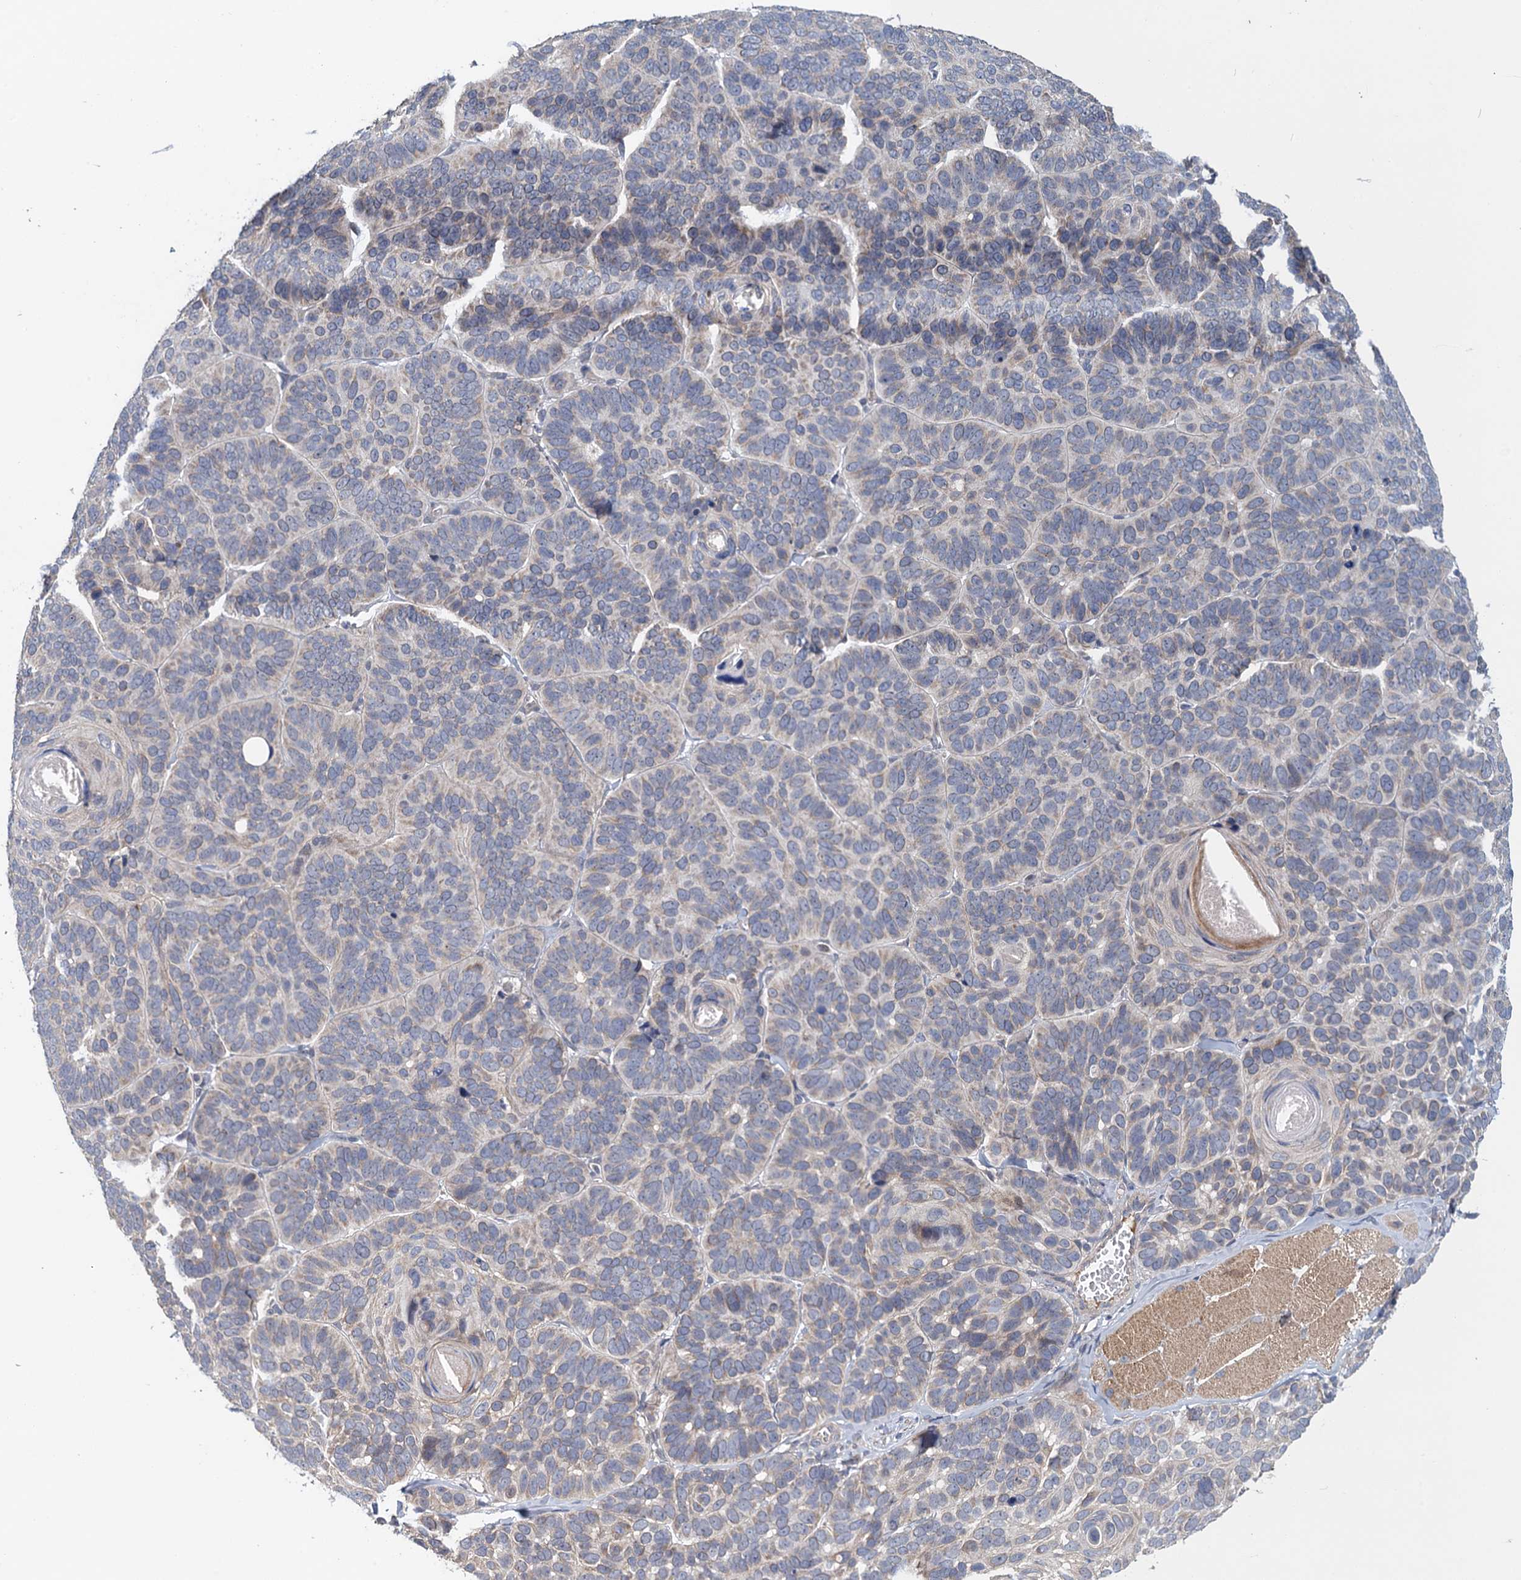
{"staining": {"intensity": "negative", "quantity": "none", "location": "none"}, "tissue": "skin cancer", "cell_type": "Tumor cells", "image_type": "cancer", "snomed": [{"axis": "morphology", "description": "Basal cell carcinoma"}, {"axis": "topography", "description": "Skin"}], "caption": "Human basal cell carcinoma (skin) stained for a protein using IHC displays no positivity in tumor cells.", "gene": "MDM1", "patient": {"sex": "male", "age": 62}}